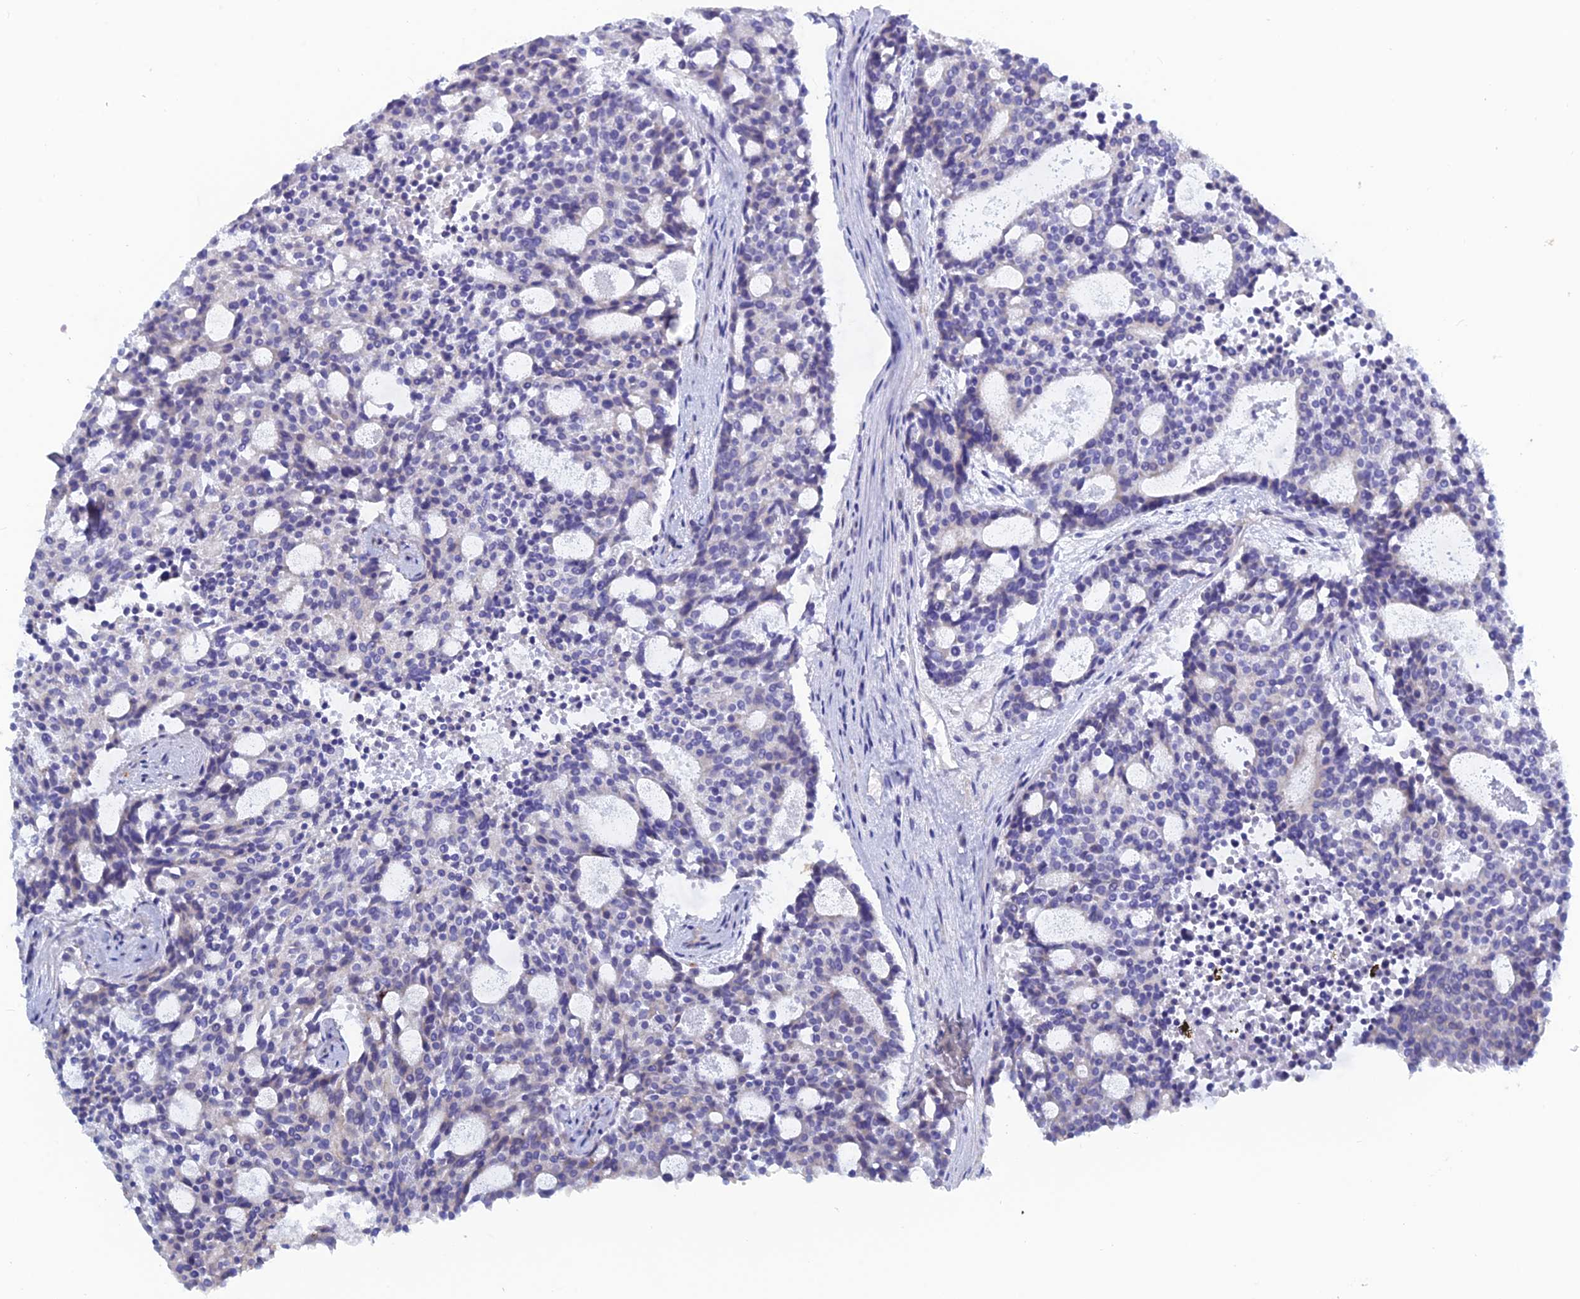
{"staining": {"intensity": "negative", "quantity": "none", "location": "none"}, "tissue": "carcinoid", "cell_type": "Tumor cells", "image_type": "cancer", "snomed": [{"axis": "morphology", "description": "Carcinoid, malignant, NOS"}, {"axis": "topography", "description": "Pancreas"}], "caption": "This is an immunohistochemistry histopathology image of carcinoid. There is no expression in tumor cells.", "gene": "PCDHA8", "patient": {"sex": "female", "age": 54}}